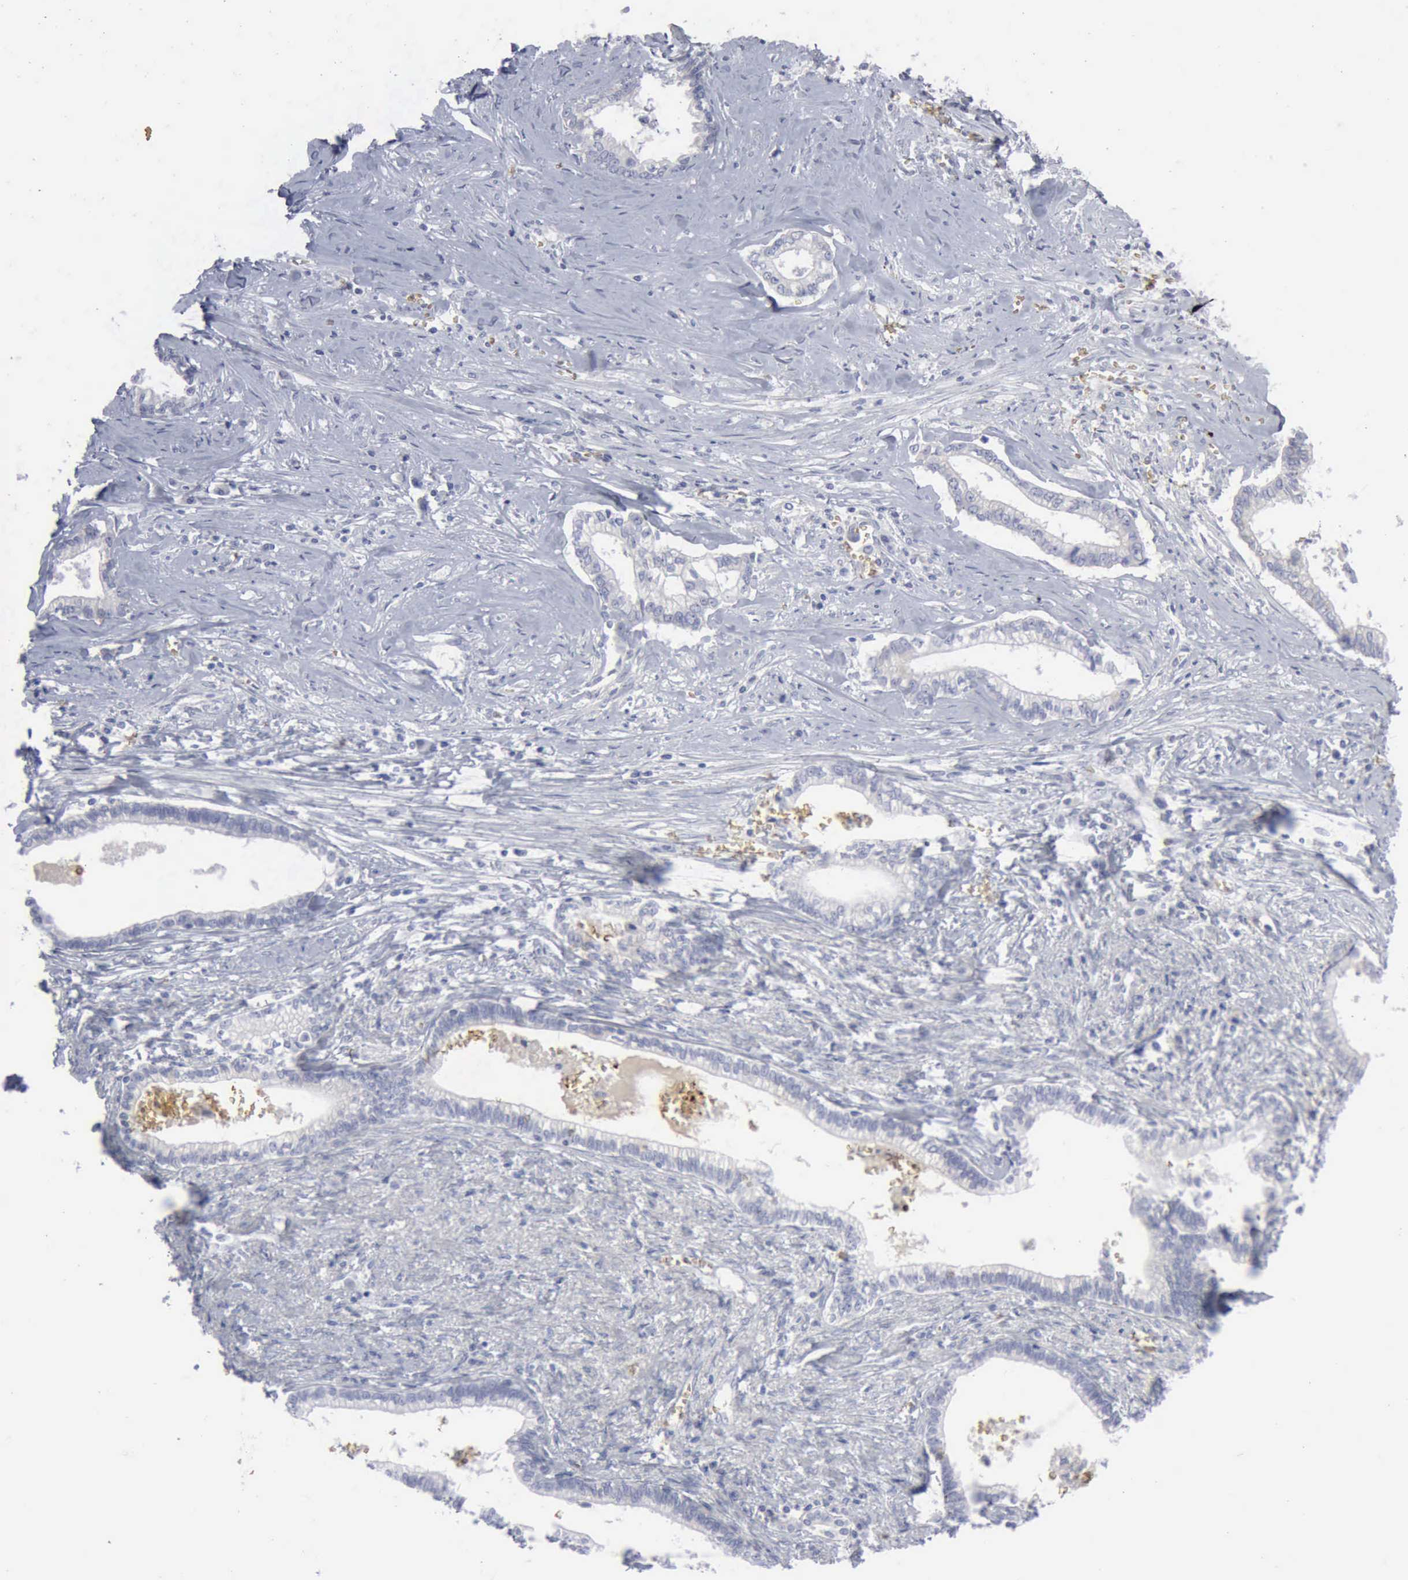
{"staining": {"intensity": "negative", "quantity": "none", "location": "none"}, "tissue": "liver cancer", "cell_type": "Tumor cells", "image_type": "cancer", "snomed": [{"axis": "morphology", "description": "Cholangiocarcinoma"}, {"axis": "topography", "description": "Liver"}], "caption": "Histopathology image shows no protein positivity in tumor cells of liver cancer (cholangiocarcinoma) tissue. The staining was performed using DAB (3,3'-diaminobenzidine) to visualize the protein expression in brown, while the nuclei were stained in blue with hematoxylin (Magnification: 20x).", "gene": "TGFB1", "patient": {"sex": "male", "age": 57}}